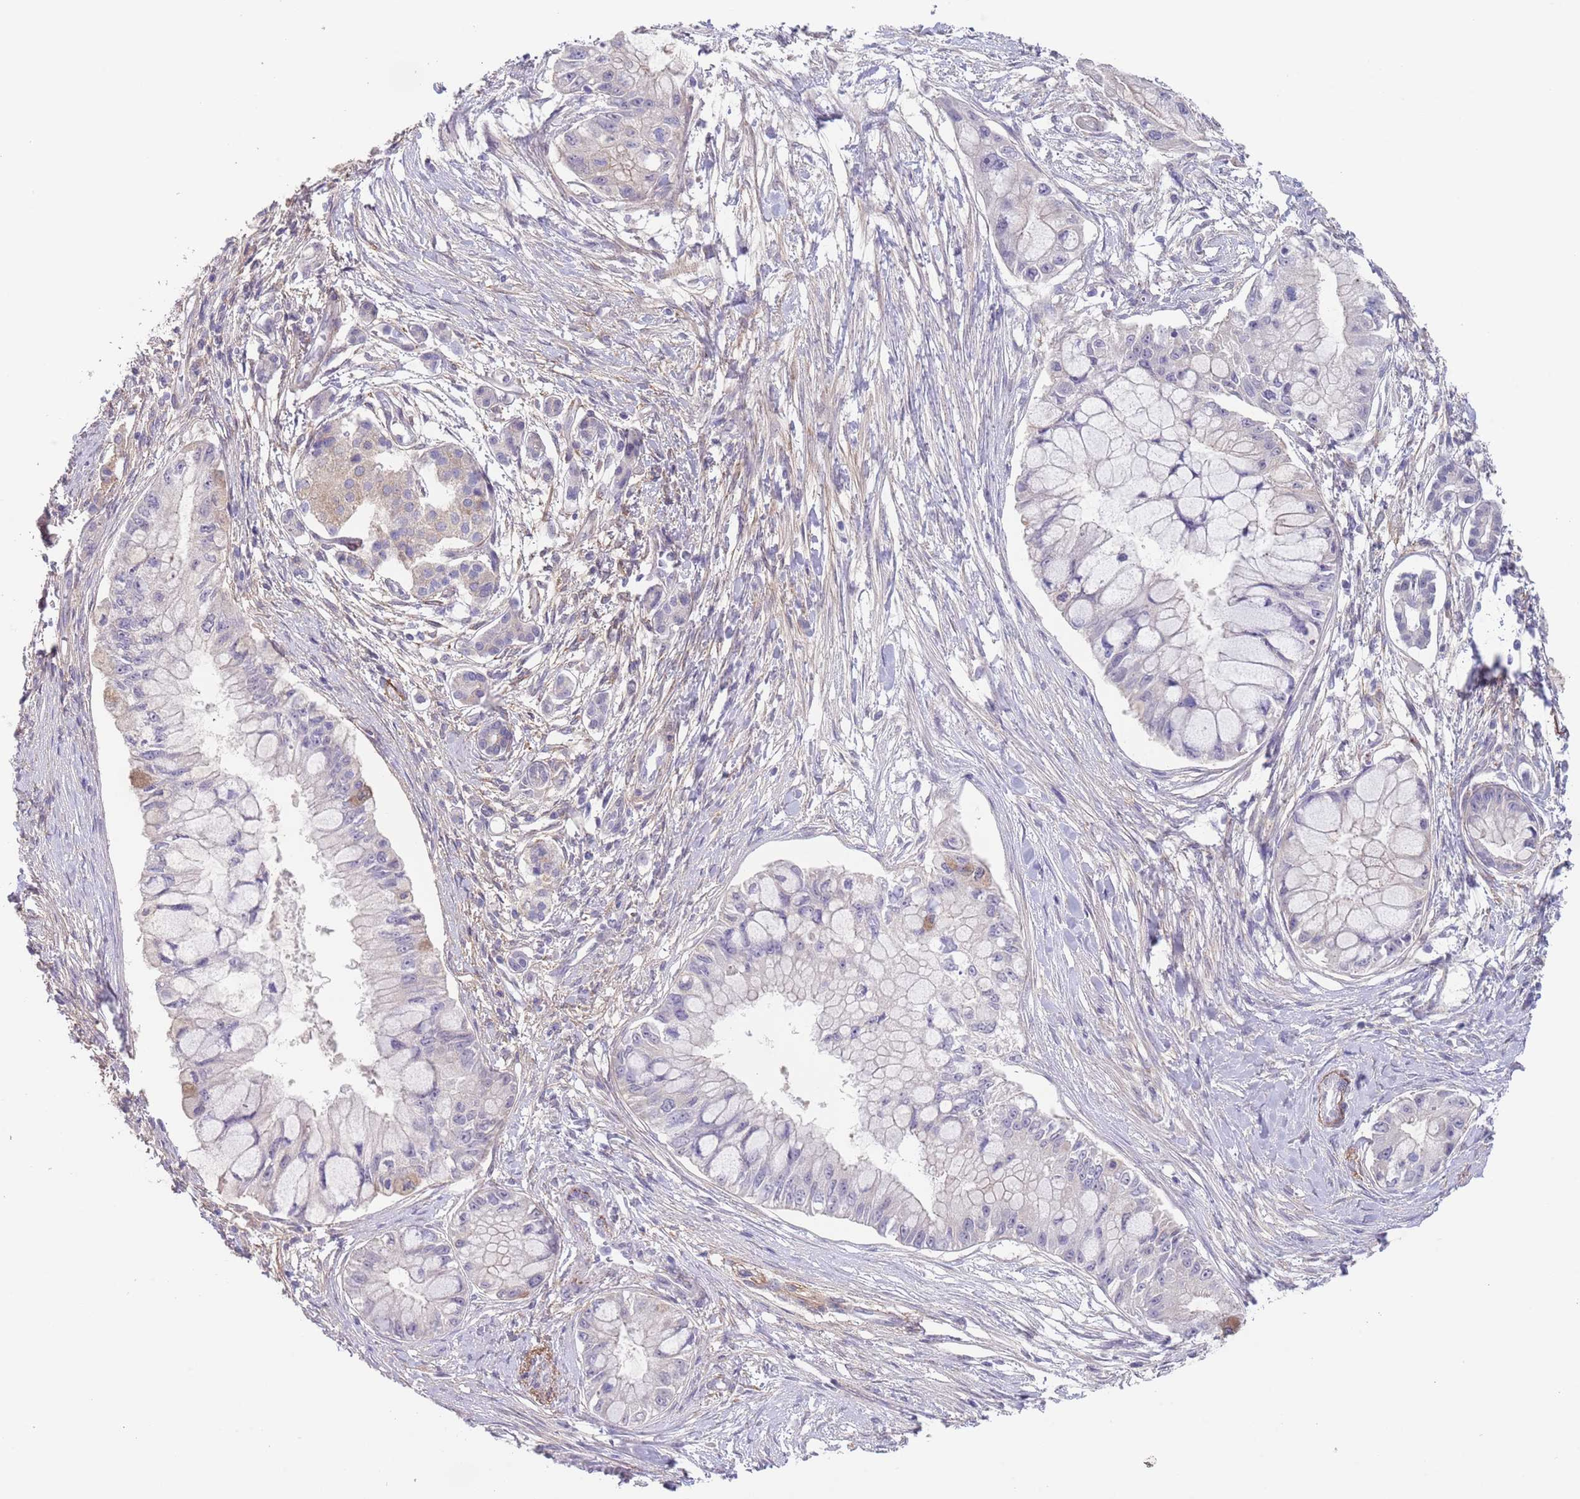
{"staining": {"intensity": "negative", "quantity": "none", "location": "none"}, "tissue": "pancreatic cancer", "cell_type": "Tumor cells", "image_type": "cancer", "snomed": [{"axis": "morphology", "description": "Adenocarcinoma, NOS"}, {"axis": "topography", "description": "Pancreas"}], "caption": "This is an immunohistochemistry (IHC) histopathology image of pancreatic cancer (adenocarcinoma). There is no expression in tumor cells.", "gene": "RNF169", "patient": {"sex": "male", "age": 48}}